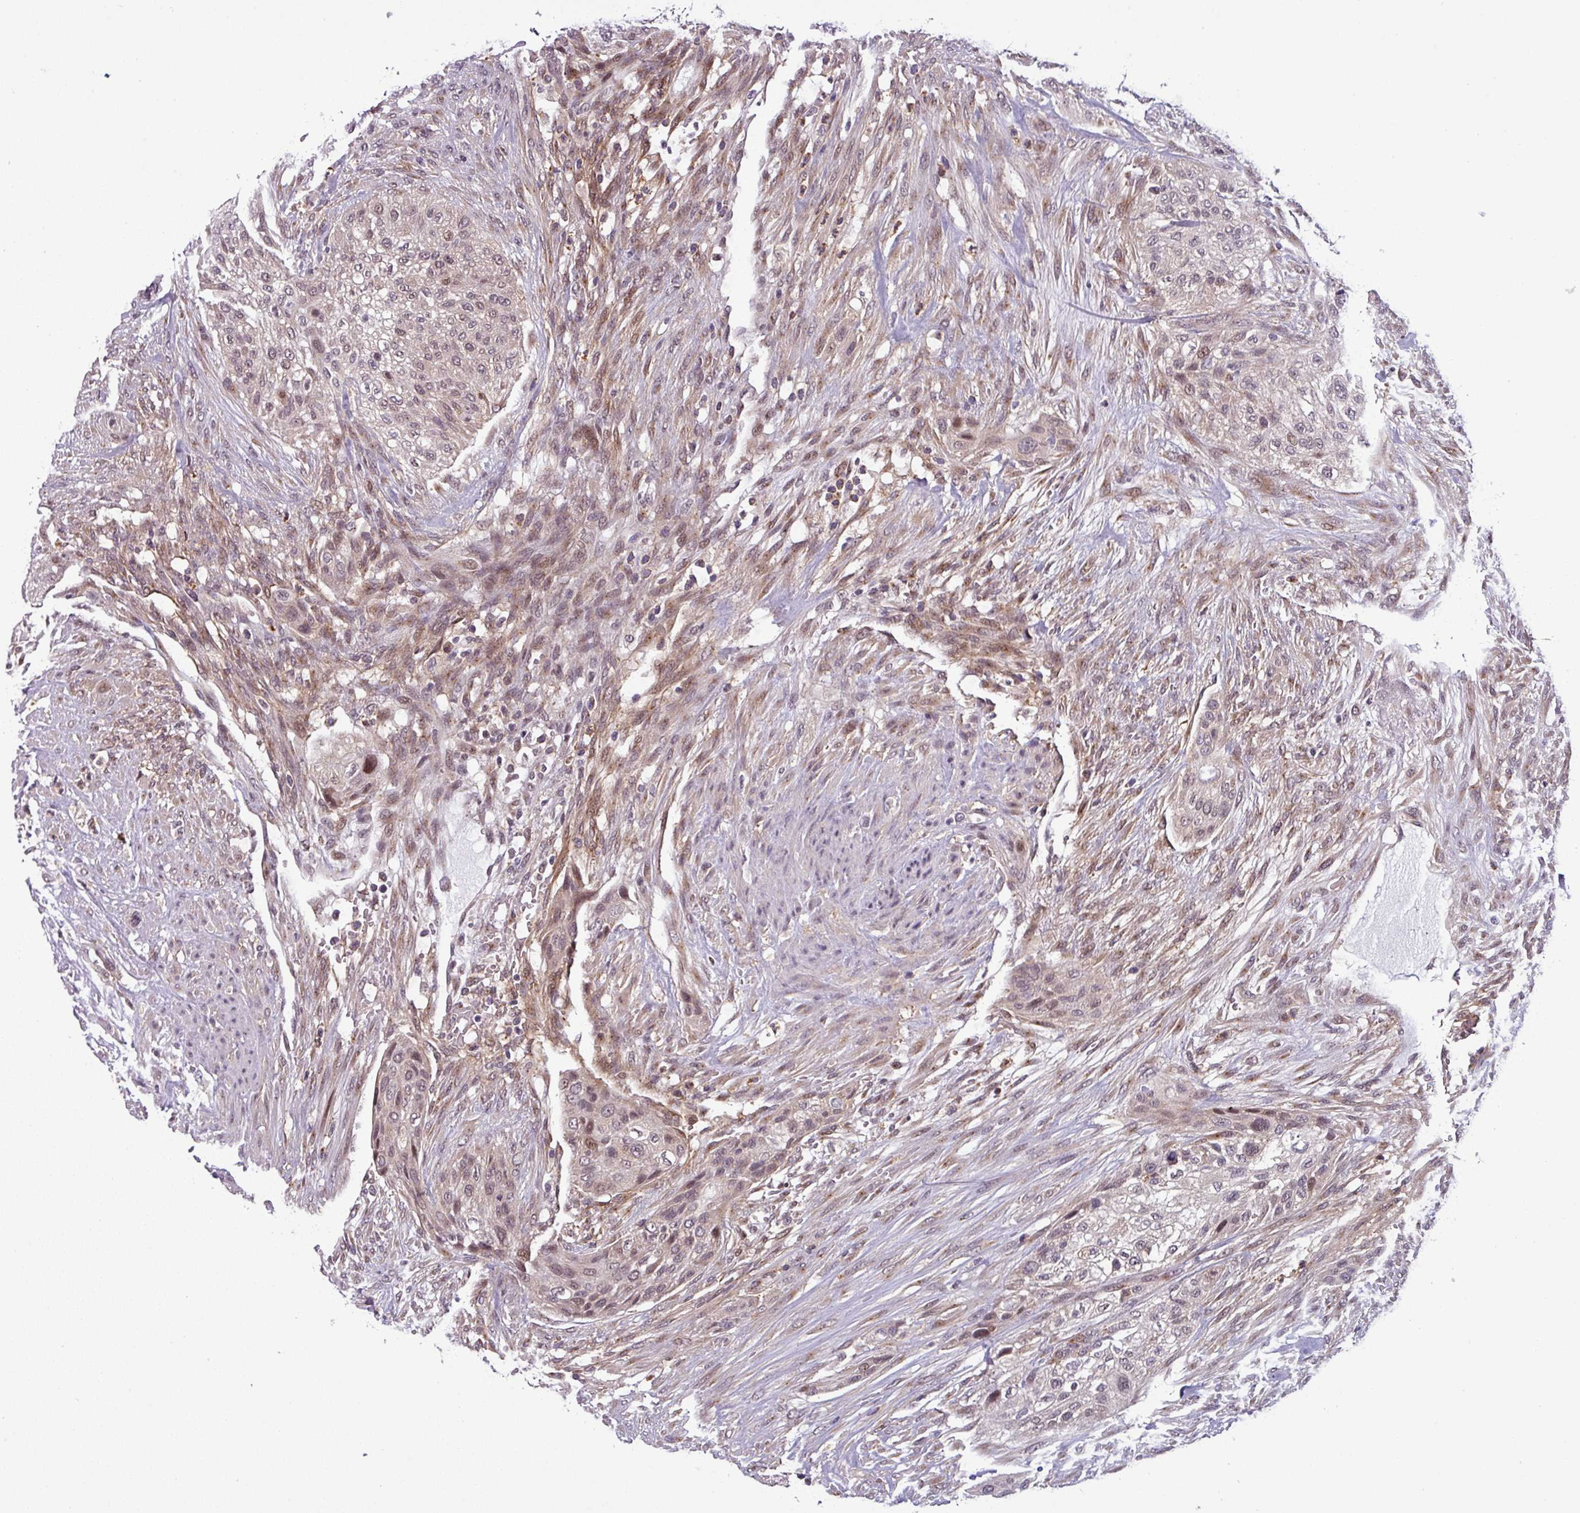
{"staining": {"intensity": "weak", "quantity": ">75%", "location": "nuclear"}, "tissue": "urothelial cancer", "cell_type": "Tumor cells", "image_type": "cancer", "snomed": [{"axis": "morphology", "description": "Urothelial carcinoma, High grade"}, {"axis": "topography", "description": "Urinary bladder"}], "caption": "An image of human high-grade urothelial carcinoma stained for a protein demonstrates weak nuclear brown staining in tumor cells.", "gene": "NPFFR1", "patient": {"sex": "male", "age": 35}}